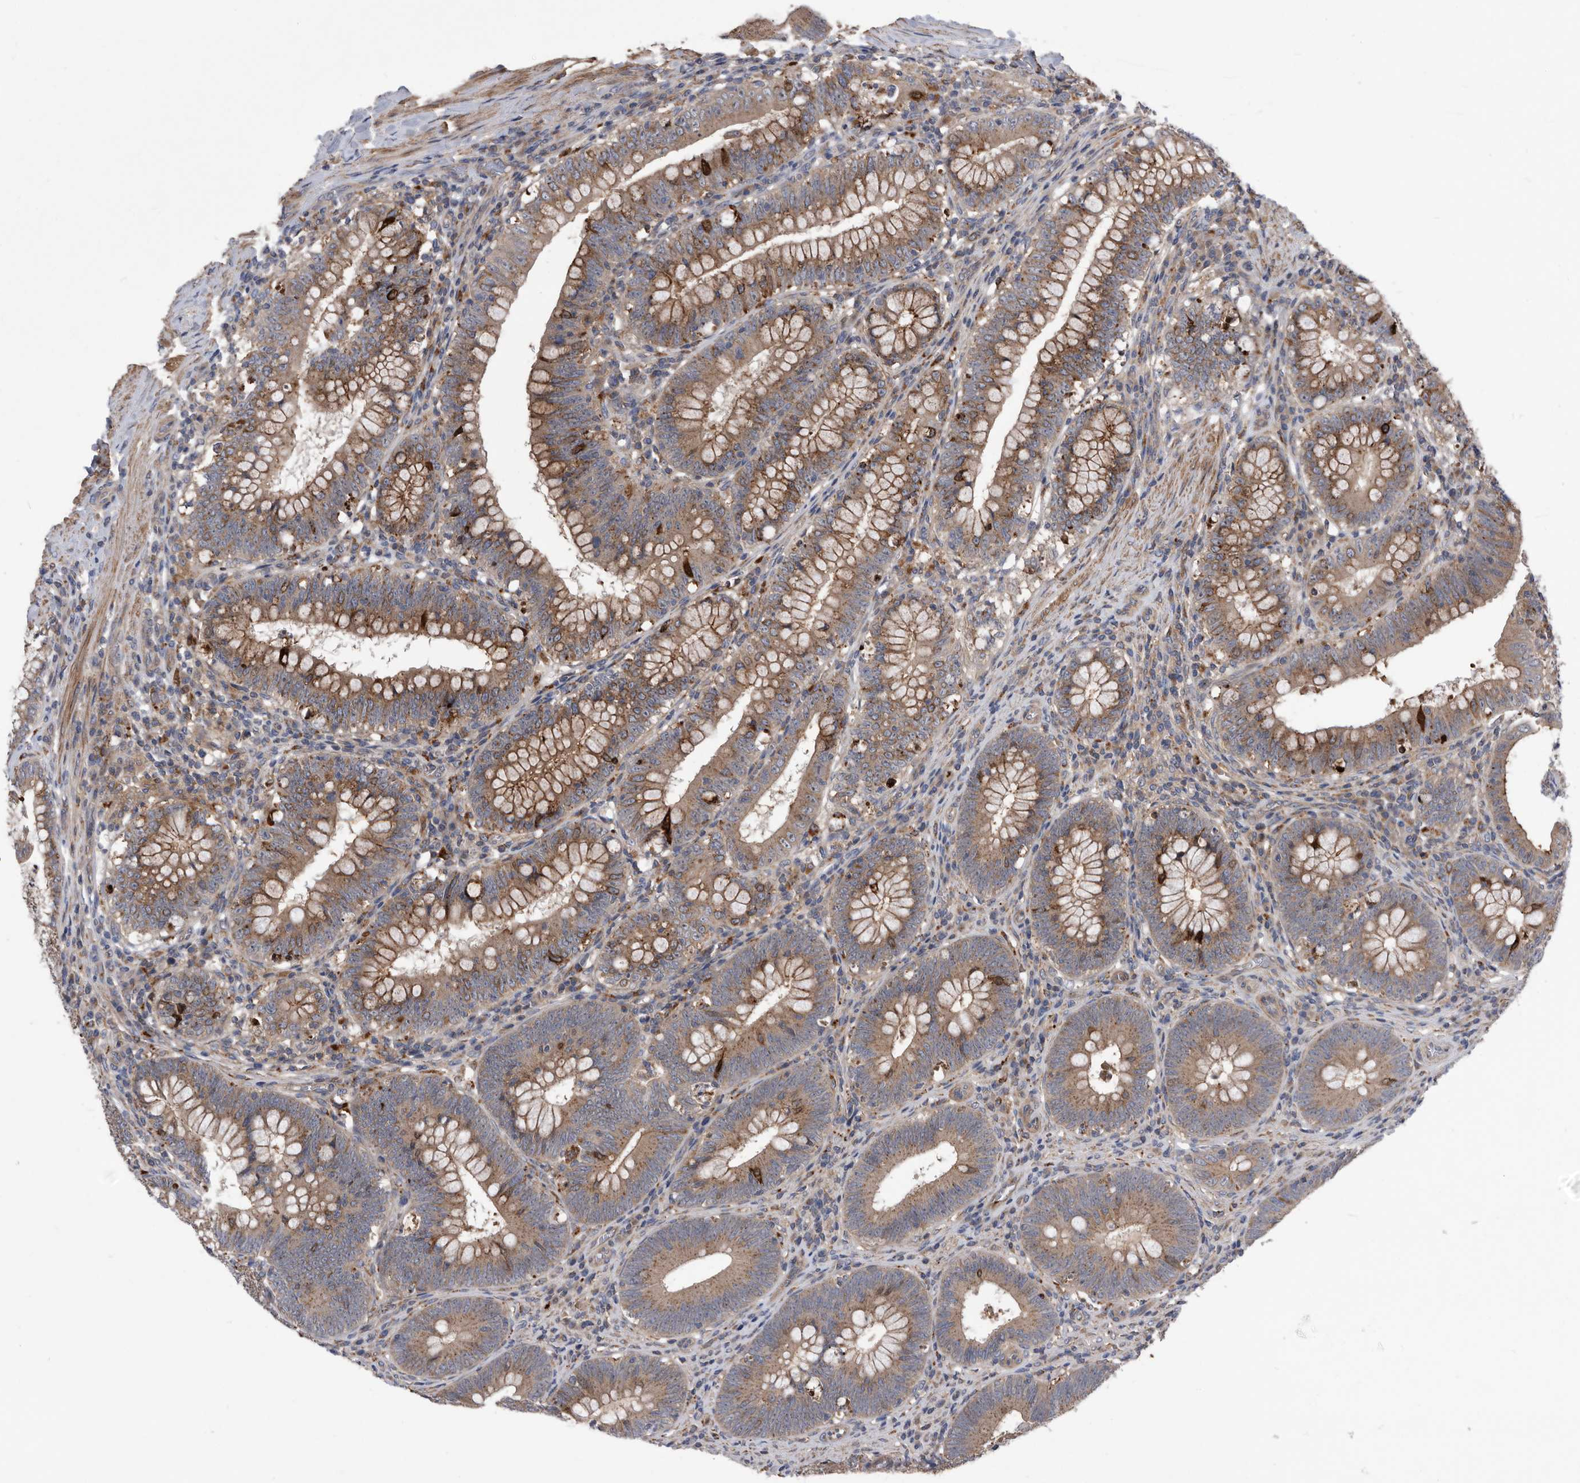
{"staining": {"intensity": "moderate", "quantity": ">75%", "location": "cytoplasmic/membranous"}, "tissue": "colorectal cancer", "cell_type": "Tumor cells", "image_type": "cancer", "snomed": [{"axis": "morphology", "description": "Normal tissue, NOS"}, {"axis": "topography", "description": "Colon"}], "caption": "Protein positivity by immunohistochemistry demonstrates moderate cytoplasmic/membranous expression in approximately >75% of tumor cells in colorectal cancer.", "gene": "BAIAP3", "patient": {"sex": "female", "age": 82}}